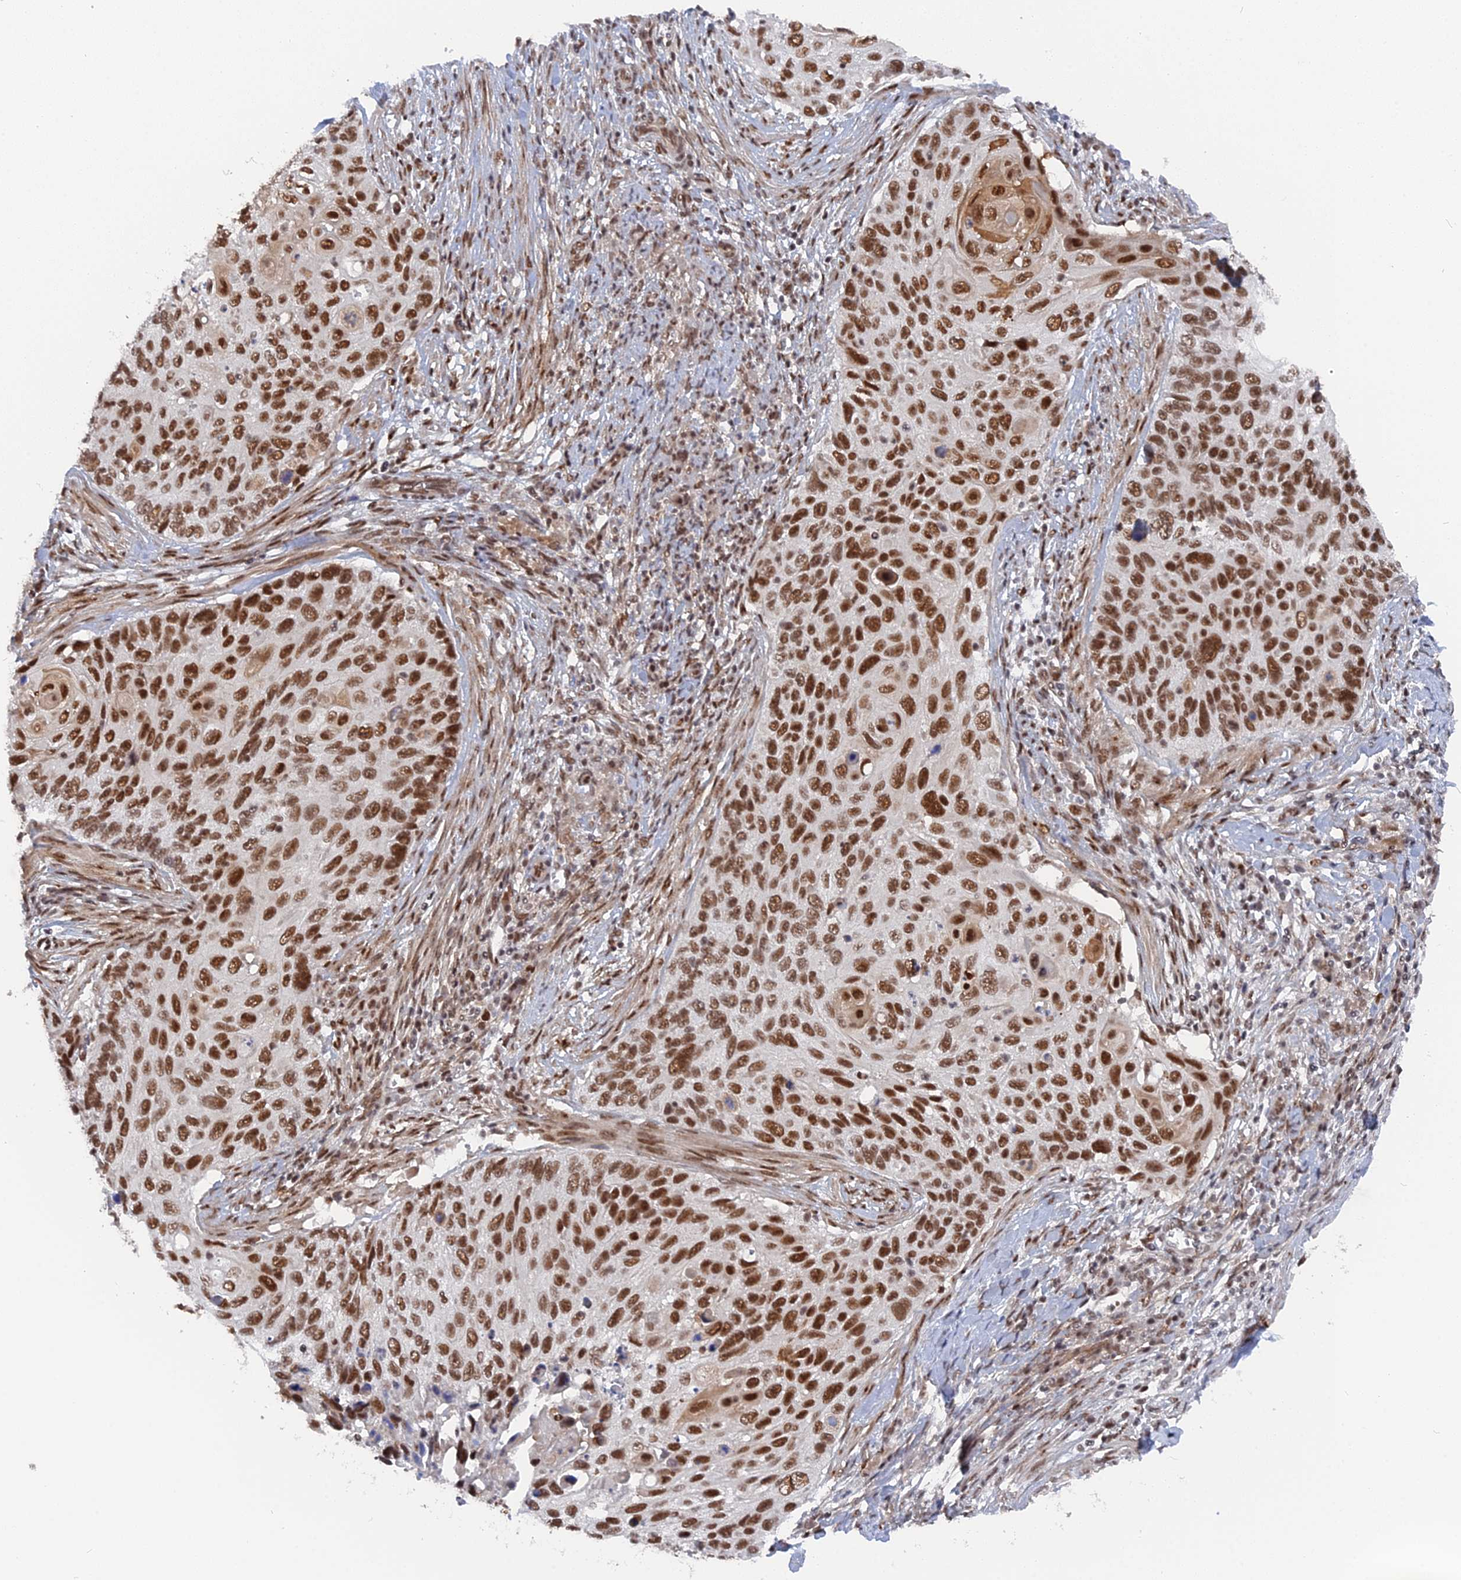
{"staining": {"intensity": "strong", "quantity": ">75%", "location": "nuclear"}, "tissue": "cervical cancer", "cell_type": "Tumor cells", "image_type": "cancer", "snomed": [{"axis": "morphology", "description": "Squamous cell carcinoma, NOS"}, {"axis": "topography", "description": "Cervix"}], "caption": "Immunohistochemical staining of squamous cell carcinoma (cervical) shows high levels of strong nuclear staining in approximately >75% of tumor cells.", "gene": "CCDC85A", "patient": {"sex": "female", "age": 70}}